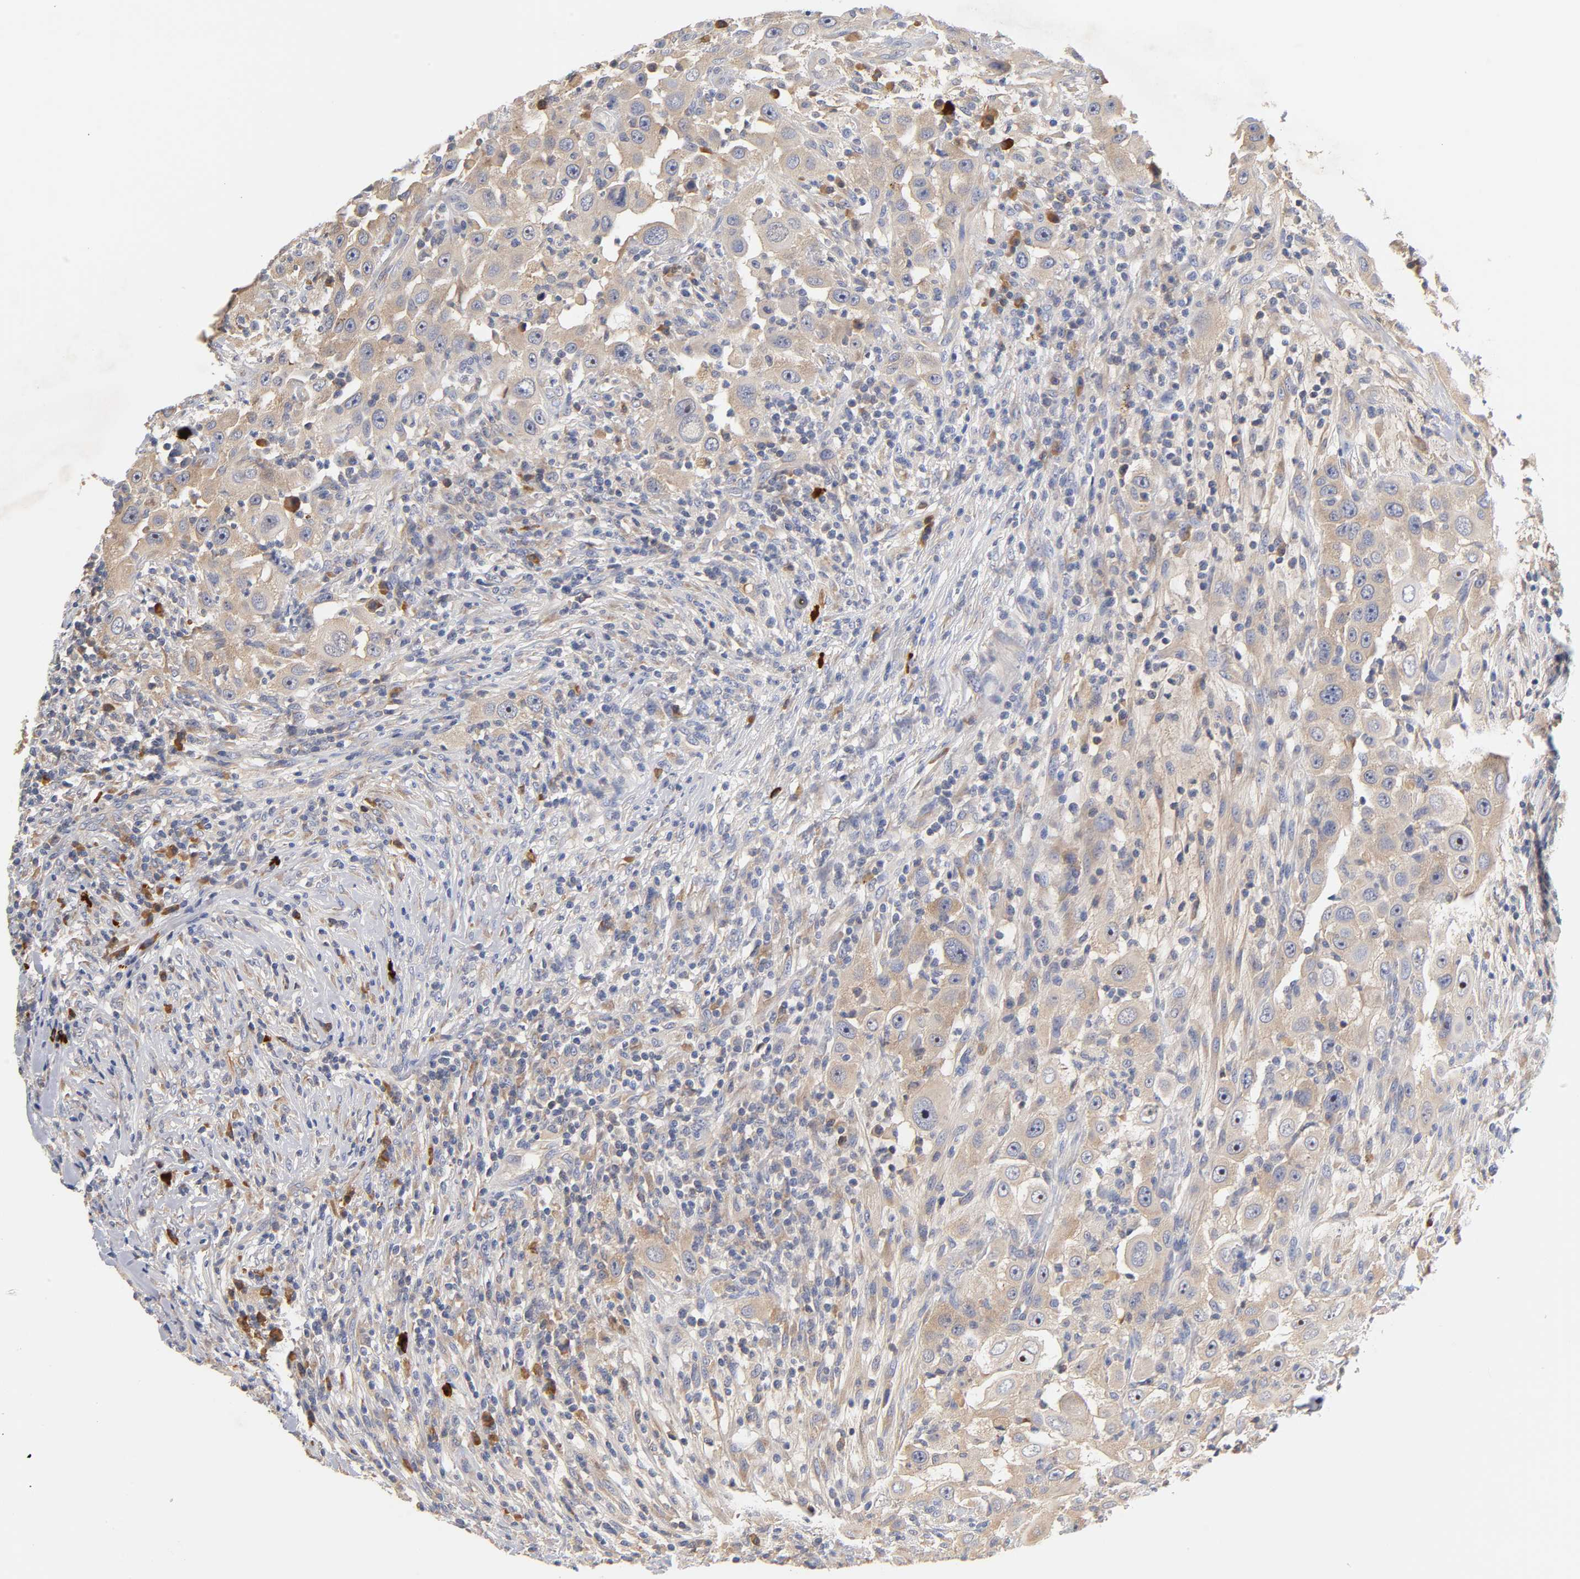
{"staining": {"intensity": "moderate", "quantity": ">75%", "location": "cytoplasmic/membranous"}, "tissue": "head and neck cancer", "cell_type": "Tumor cells", "image_type": "cancer", "snomed": [{"axis": "morphology", "description": "Carcinoma, NOS"}, {"axis": "topography", "description": "Head-Neck"}], "caption": "DAB immunohistochemical staining of head and neck cancer (carcinoma) reveals moderate cytoplasmic/membranous protein positivity in about >75% of tumor cells.", "gene": "RPS29", "patient": {"sex": "male", "age": 87}}